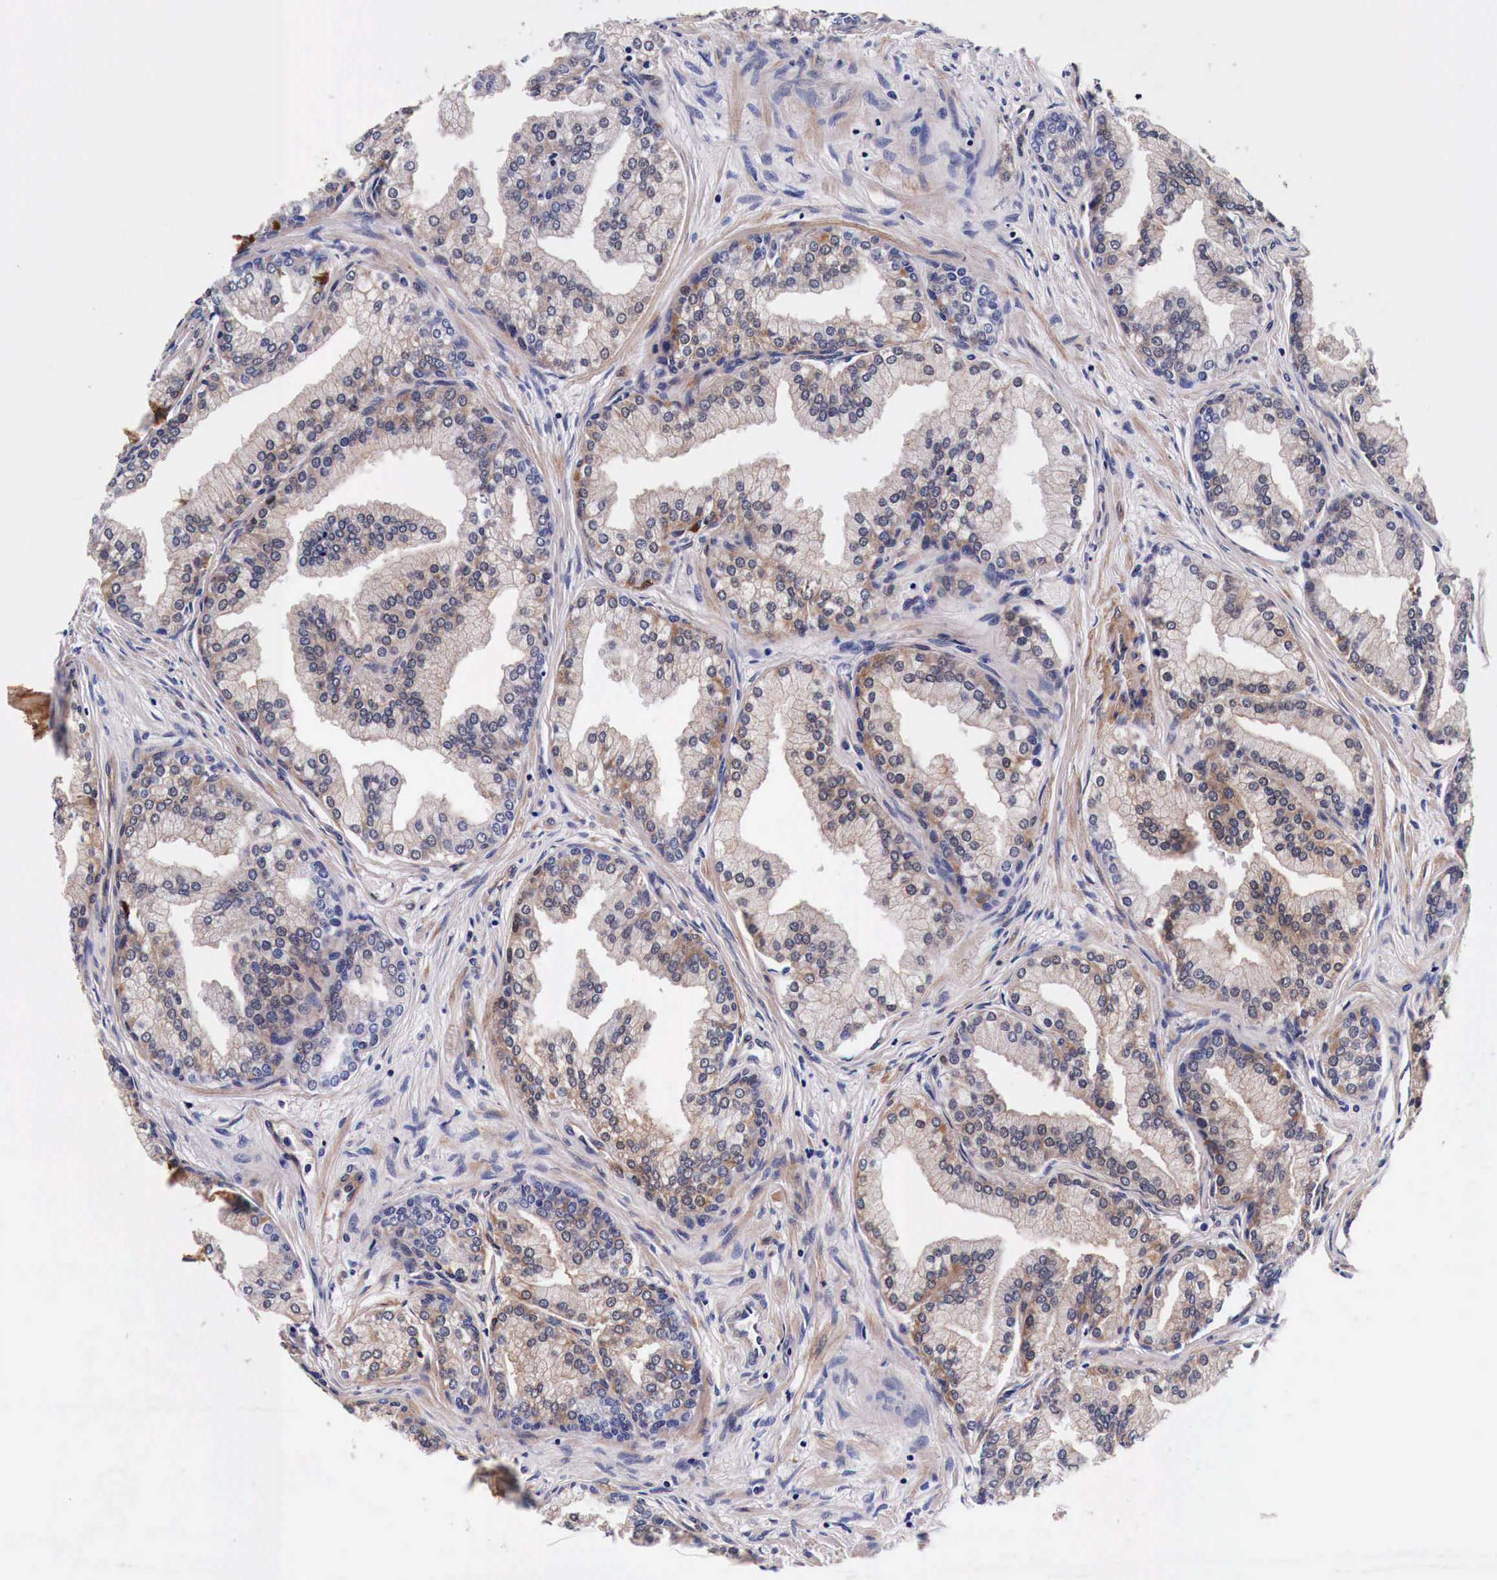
{"staining": {"intensity": "moderate", "quantity": ">75%", "location": "cytoplasmic/membranous"}, "tissue": "prostate", "cell_type": "Glandular cells", "image_type": "normal", "snomed": [{"axis": "morphology", "description": "Normal tissue, NOS"}, {"axis": "topography", "description": "Prostate"}], "caption": "IHC micrograph of normal prostate: prostate stained using immunohistochemistry (IHC) demonstrates medium levels of moderate protein expression localized specifically in the cytoplasmic/membranous of glandular cells, appearing as a cytoplasmic/membranous brown color.", "gene": "HSPB1", "patient": {"sex": "male", "age": 68}}